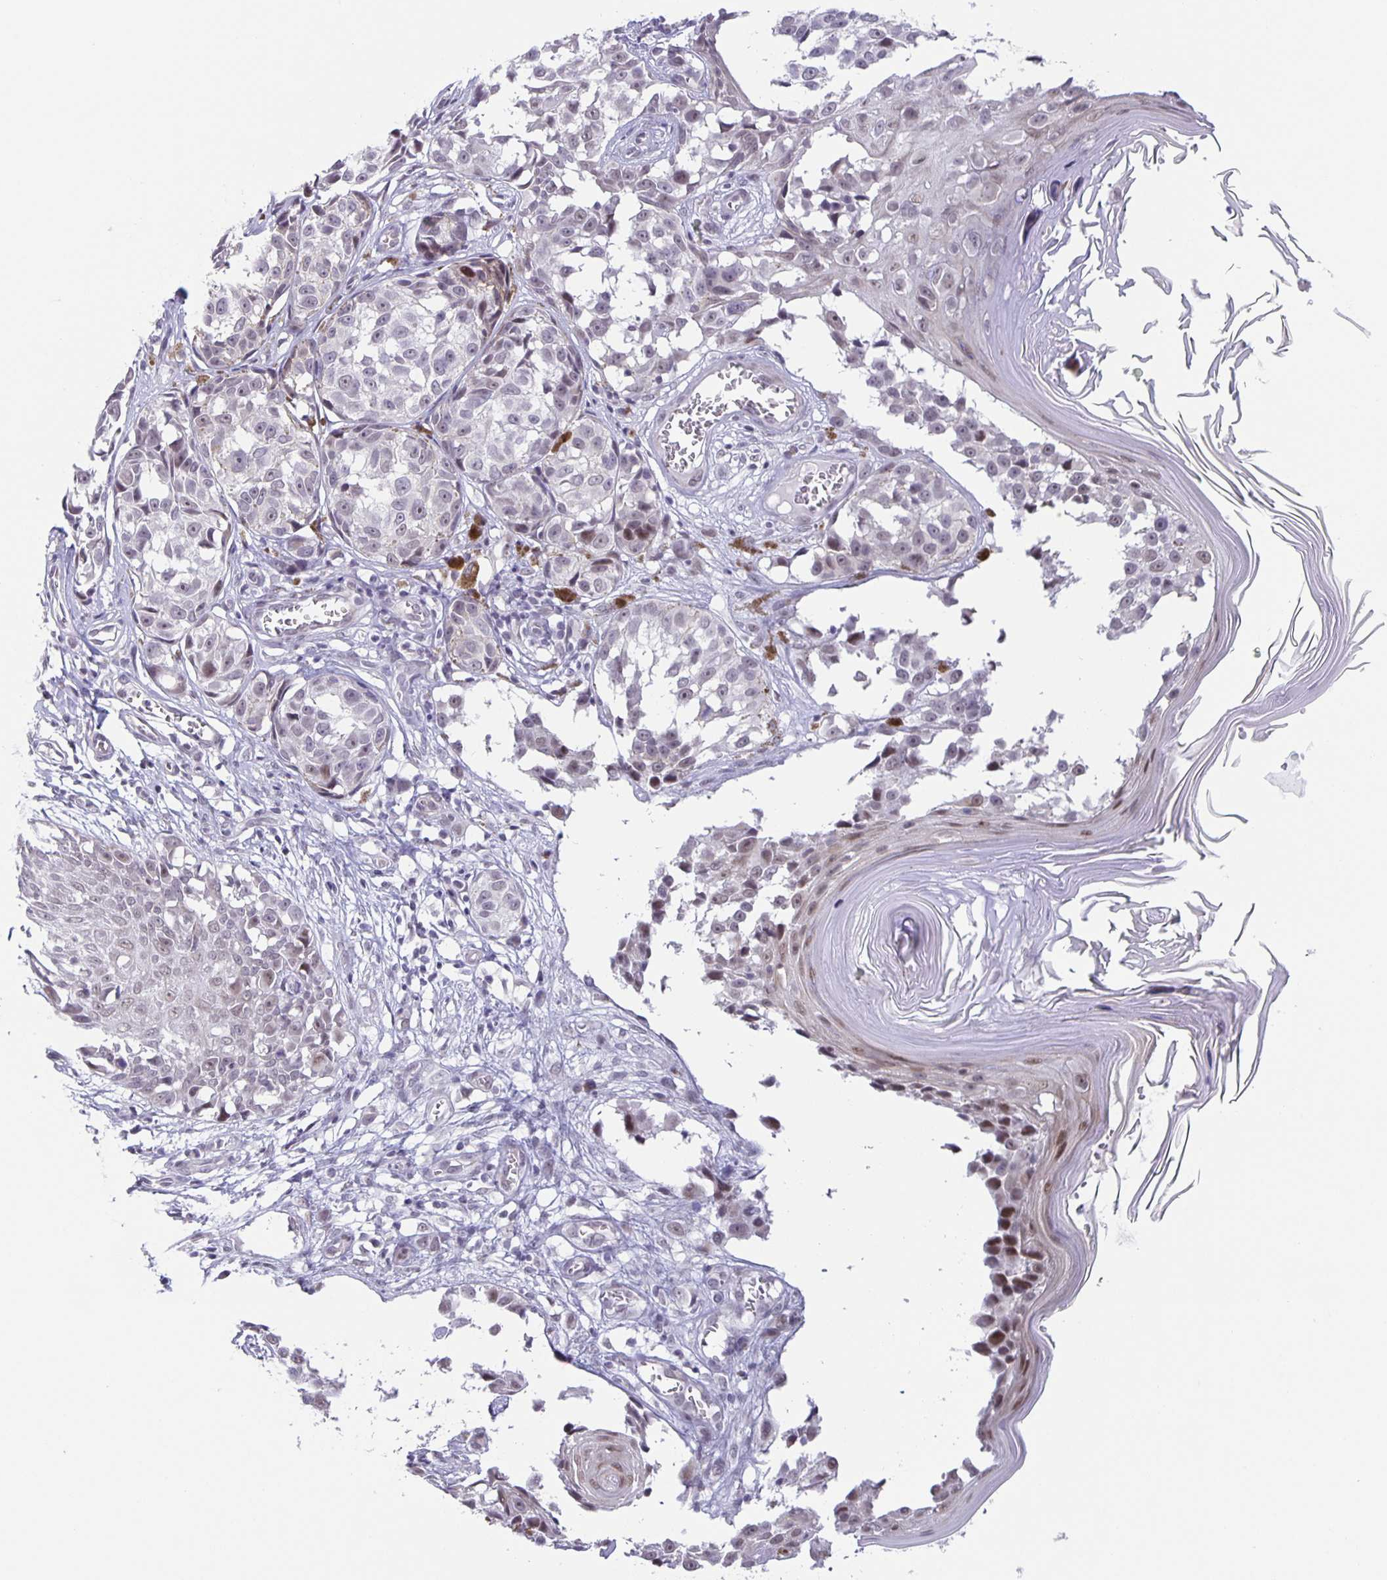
{"staining": {"intensity": "weak", "quantity": "<25%", "location": "nuclear"}, "tissue": "melanoma", "cell_type": "Tumor cells", "image_type": "cancer", "snomed": [{"axis": "morphology", "description": "Malignant melanoma, NOS"}, {"axis": "topography", "description": "Skin"}], "caption": "Malignant melanoma was stained to show a protein in brown. There is no significant positivity in tumor cells.", "gene": "PHRF1", "patient": {"sex": "male", "age": 73}}